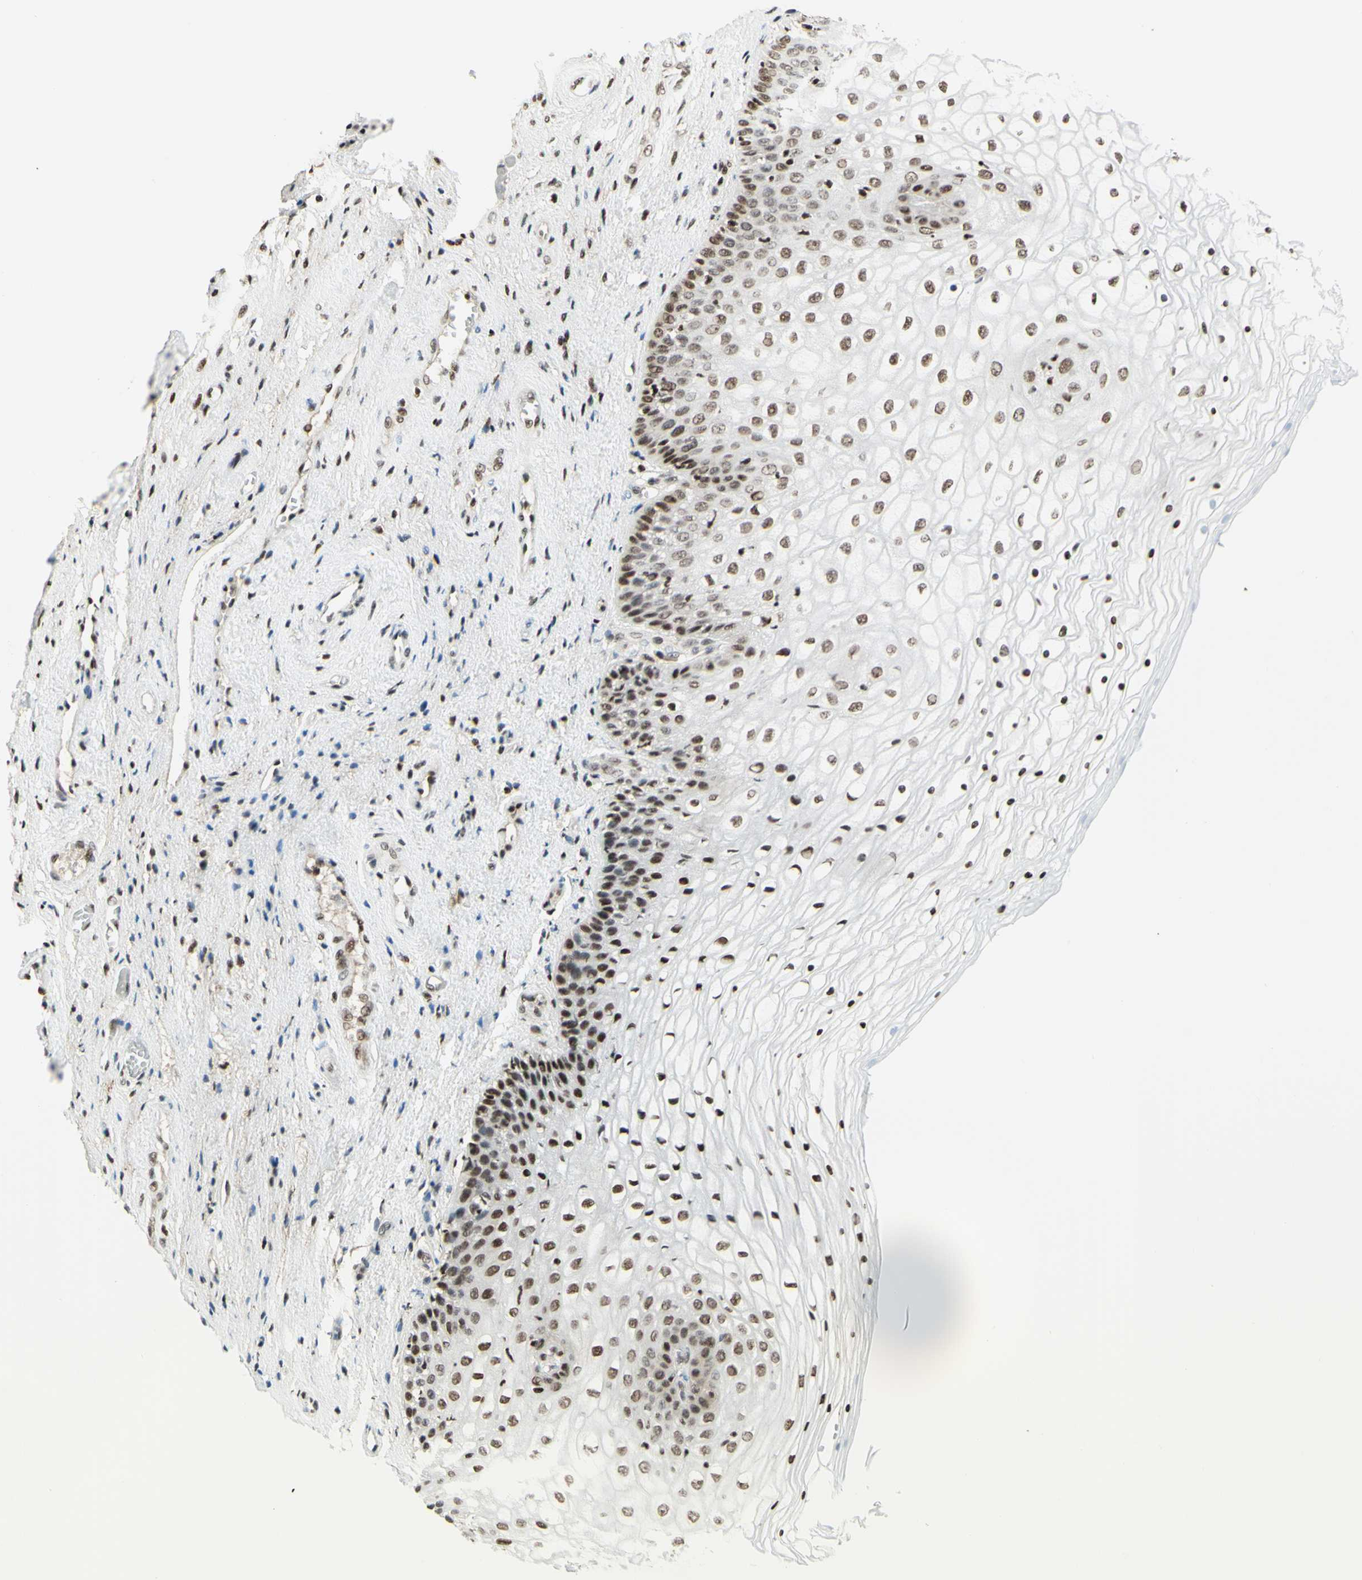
{"staining": {"intensity": "strong", "quantity": "25%-75%", "location": "nuclear"}, "tissue": "vagina", "cell_type": "Squamous epithelial cells", "image_type": "normal", "snomed": [{"axis": "morphology", "description": "Normal tissue, NOS"}, {"axis": "topography", "description": "Vagina"}], "caption": "IHC micrograph of normal vagina: vagina stained using IHC exhibits high levels of strong protein expression localized specifically in the nuclear of squamous epithelial cells, appearing as a nuclear brown color.", "gene": "CDKL5", "patient": {"sex": "female", "age": 34}}